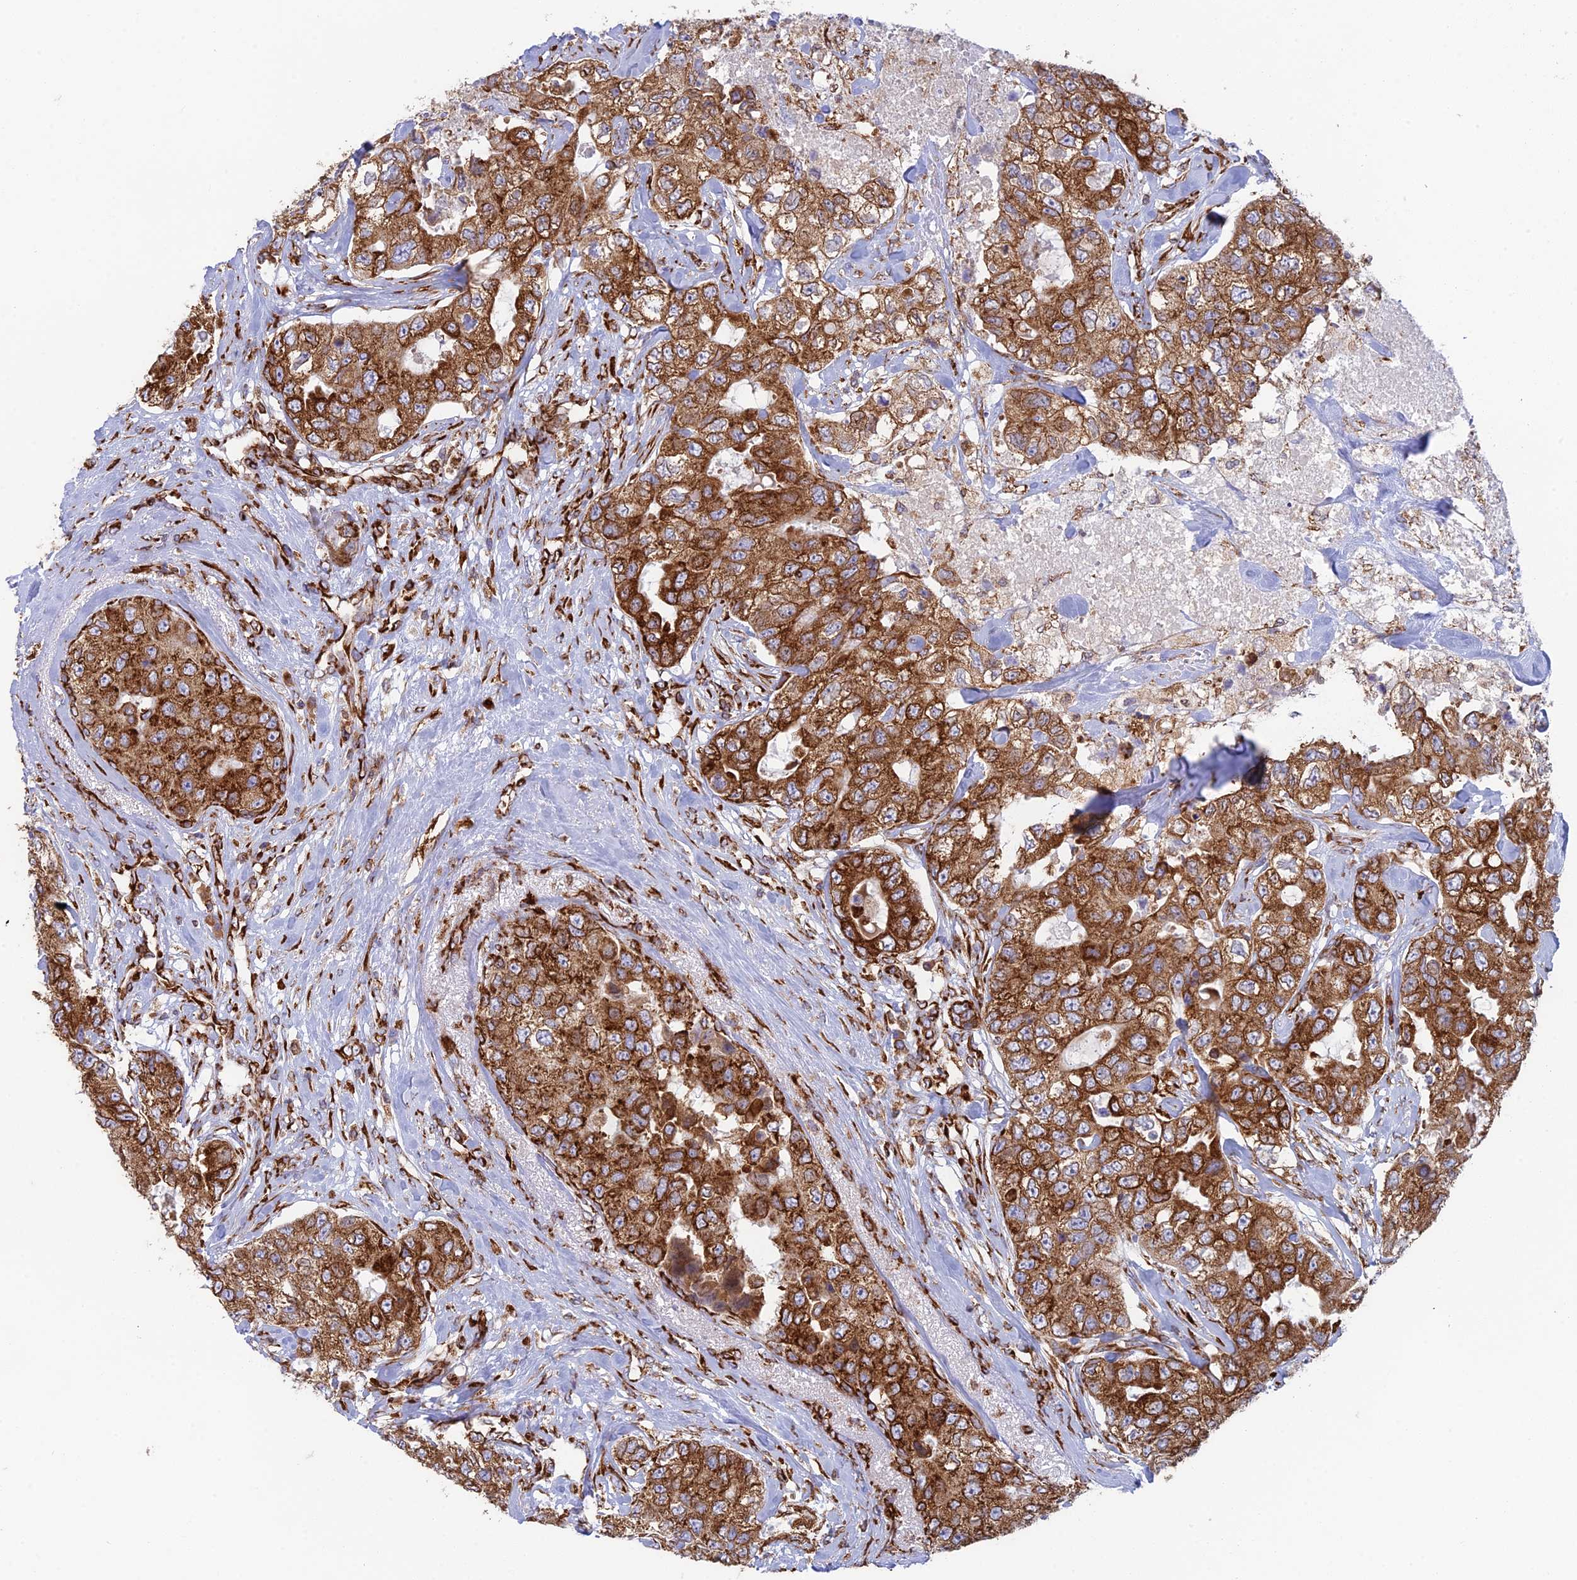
{"staining": {"intensity": "strong", "quantity": ">75%", "location": "cytoplasmic/membranous"}, "tissue": "breast cancer", "cell_type": "Tumor cells", "image_type": "cancer", "snomed": [{"axis": "morphology", "description": "Duct carcinoma"}, {"axis": "topography", "description": "Breast"}], "caption": "This is an image of immunohistochemistry staining of breast infiltrating ductal carcinoma, which shows strong positivity in the cytoplasmic/membranous of tumor cells.", "gene": "CCDC69", "patient": {"sex": "female", "age": 62}}